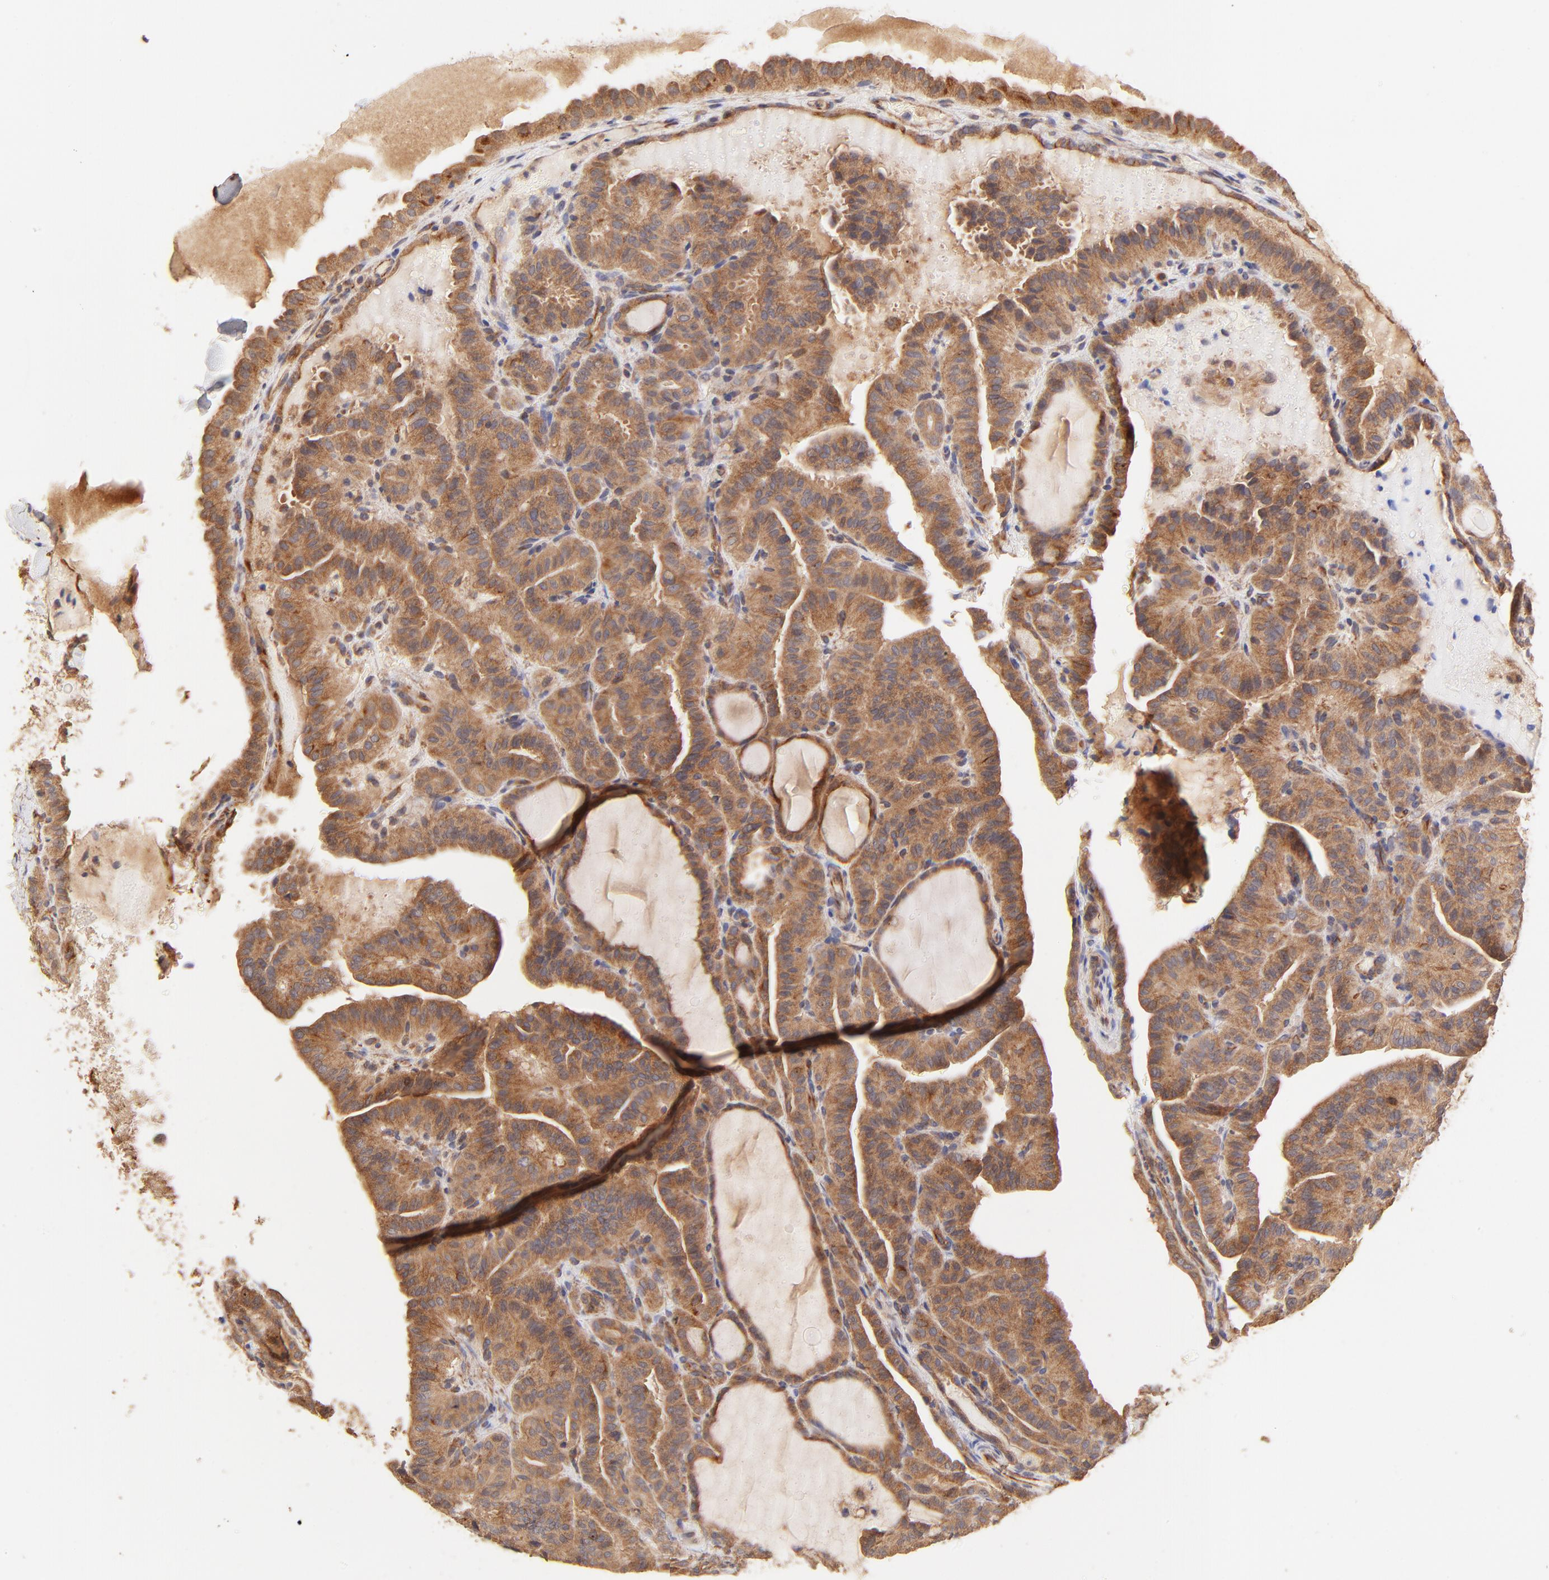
{"staining": {"intensity": "moderate", "quantity": ">75%", "location": "cytoplasmic/membranous"}, "tissue": "thyroid cancer", "cell_type": "Tumor cells", "image_type": "cancer", "snomed": [{"axis": "morphology", "description": "Papillary adenocarcinoma, NOS"}, {"axis": "topography", "description": "Thyroid gland"}], "caption": "Thyroid cancer stained with a brown dye exhibits moderate cytoplasmic/membranous positive positivity in approximately >75% of tumor cells.", "gene": "TNFAIP3", "patient": {"sex": "male", "age": 77}}